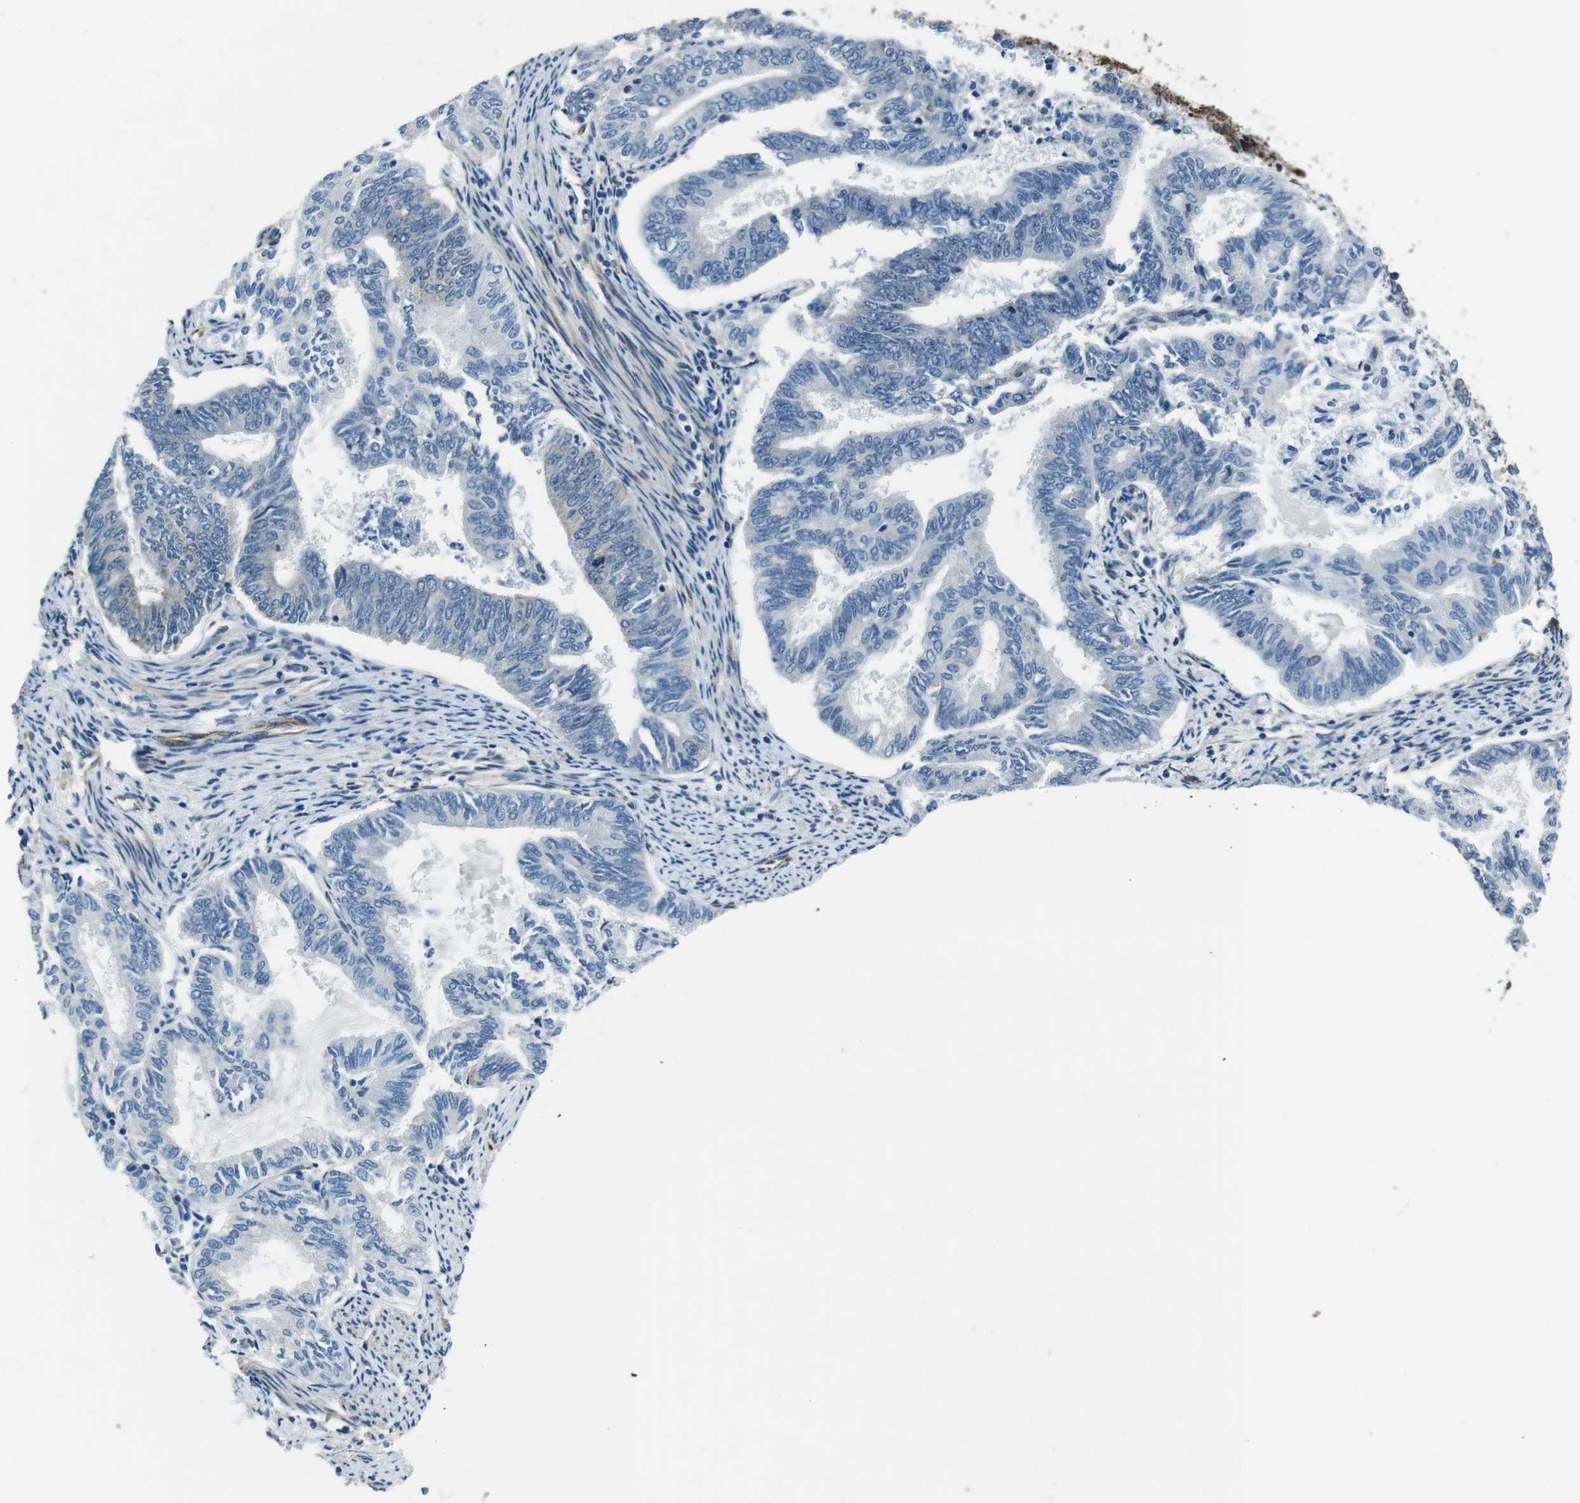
{"staining": {"intensity": "negative", "quantity": "none", "location": "none"}, "tissue": "endometrial cancer", "cell_type": "Tumor cells", "image_type": "cancer", "snomed": [{"axis": "morphology", "description": "Adenocarcinoma, NOS"}, {"axis": "topography", "description": "Endometrium"}], "caption": "Image shows no significant protein positivity in tumor cells of endometrial adenocarcinoma.", "gene": "LRRC49", "patient": {"sex": "female", "age": 86}}